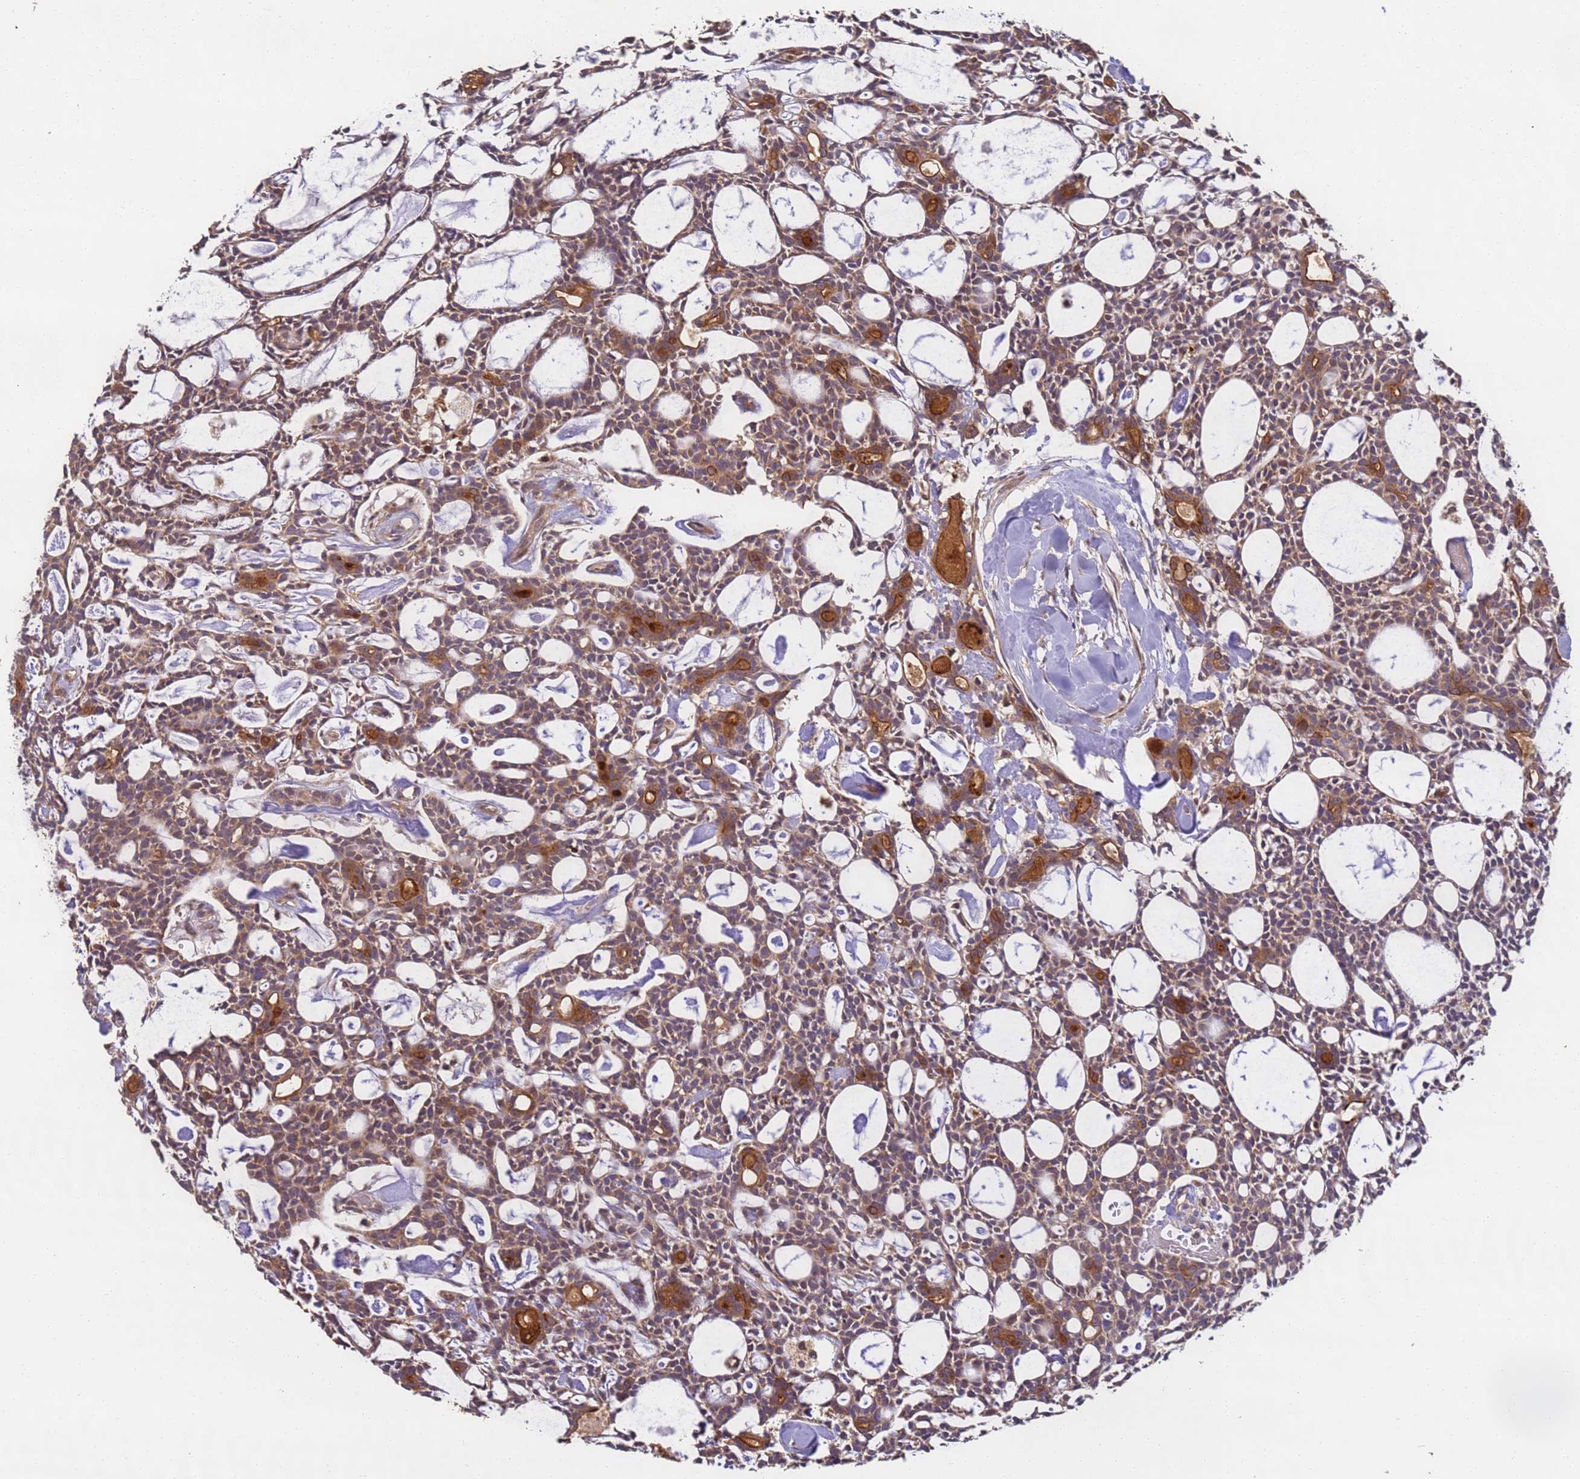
{"staining": {"intensity": "moderate", "quantity": ">75%", "location": "cytoplasmic/membranous"}, "tissue": "head and neck cancer", "cell_type": "Tumor cells", "image_type": "cancer", "snomed": [{"axis": "morphology", "description": "Adenocarcinoma, NOS"}, {"axis": "topography", "description": "Salivary gland"}, {"axis": "topography", "description": "Head-Neck"}], "caption": "The image reveals a brown stain indicating the presence of a protein in the cytoplasmic/membranous of tumor cells in head and neck cancer (adenocarcinoma).", "gene": "TIGAR", "patient": {"sex": "male", "age": 55}}